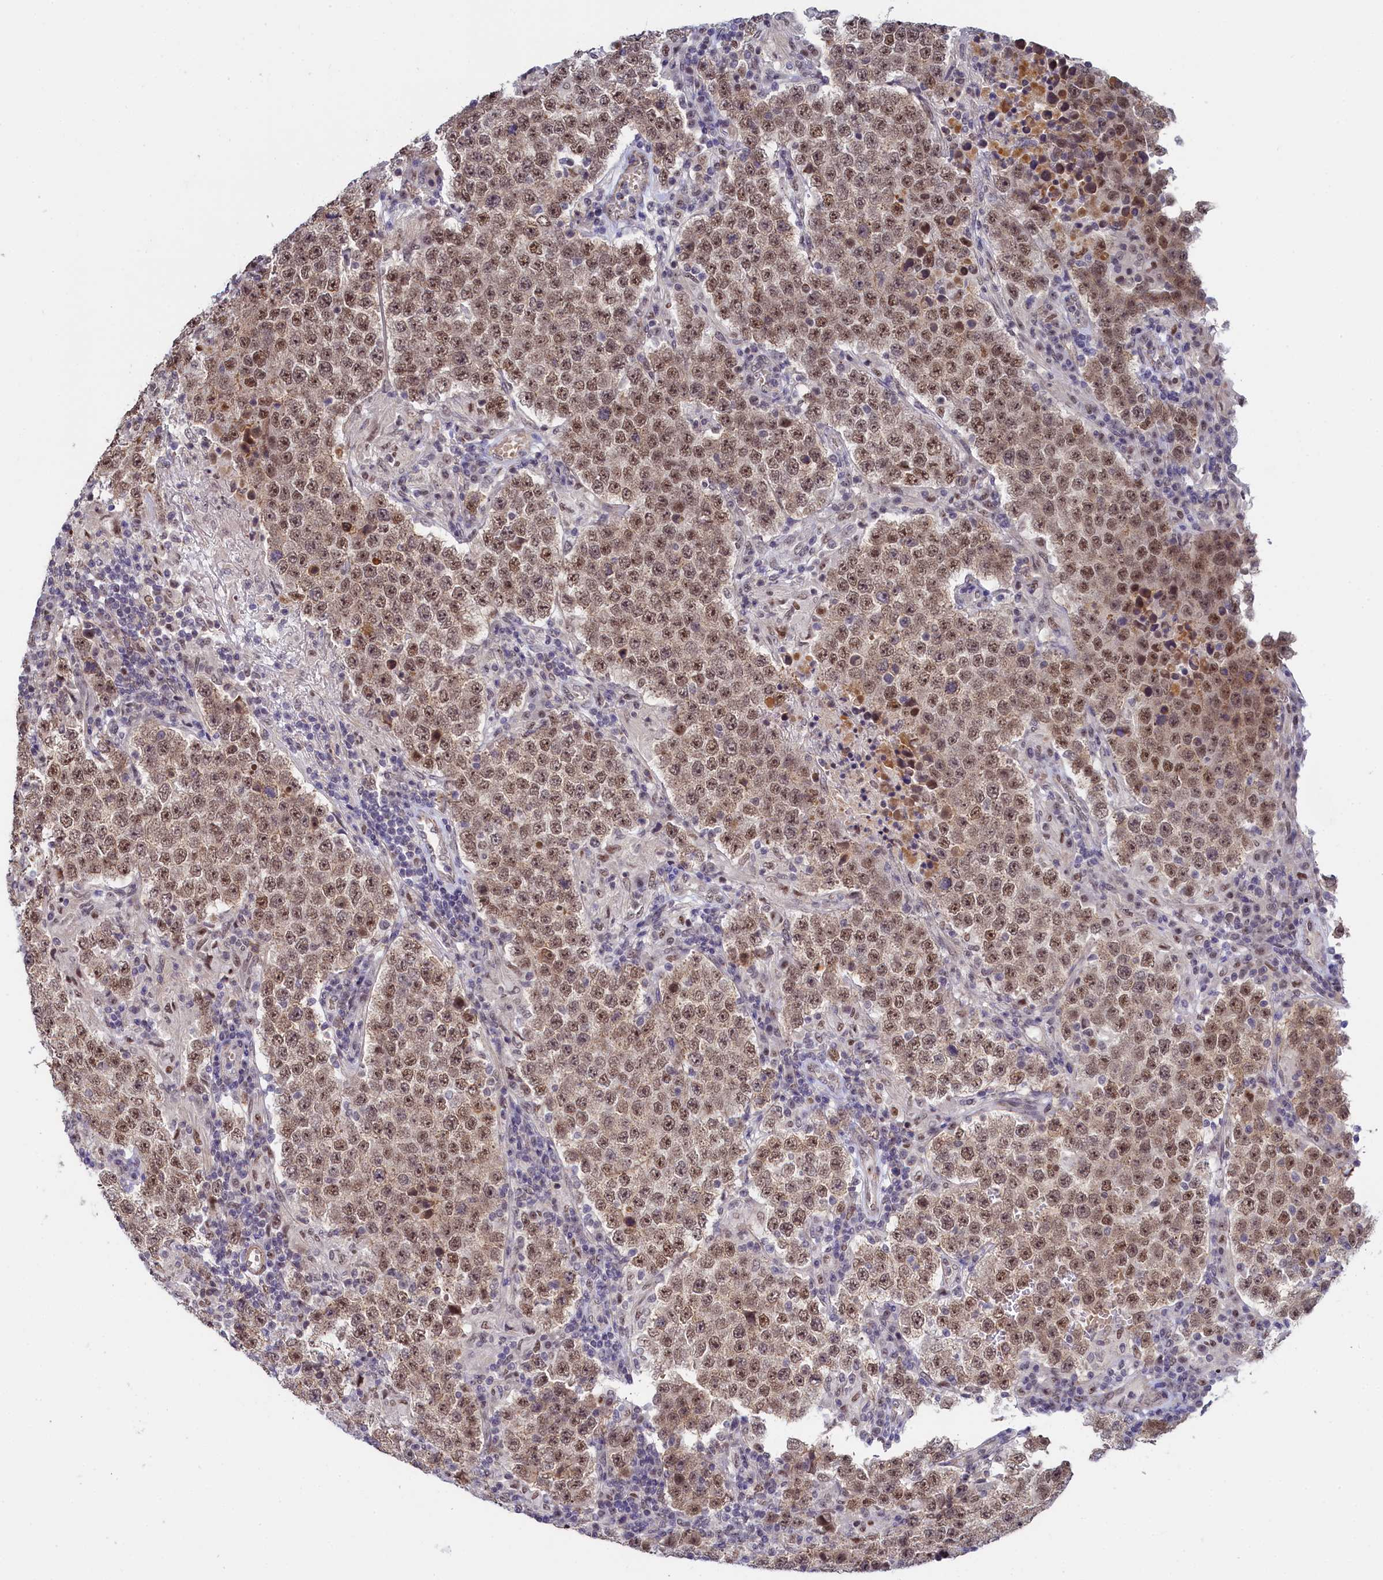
{"staining": {"intensity": "moderate", "quantity": ">75%", "location": "nuclear"}, "tissue": "testis cancer", "cell_type": "Tumor cells", "image_type": "cancer", "snomed": [{"axis": "morphology", "description": "Normal tissue, NOS"}, {"axis": "morphology", "description": "Urothelial carcinoma, High grade"}, {"axis": "morphology", "description": "Seminoma, NOS"}, {"axis": "morphology", "description": "Carcinoma, Embryonal, NOS"}, {"axis": "topography", "description": "Urinary bladder"}, {"axis": "topography", "description": "Testis"}], "caption": "The histopathology image demonstrates staining of testis embryonal carcinoma, revealing moderate nuclear protein positivity (brown color) within tumor cells.", "gene": "INTS14", "patient": {"sex": "male", "age": 41}}